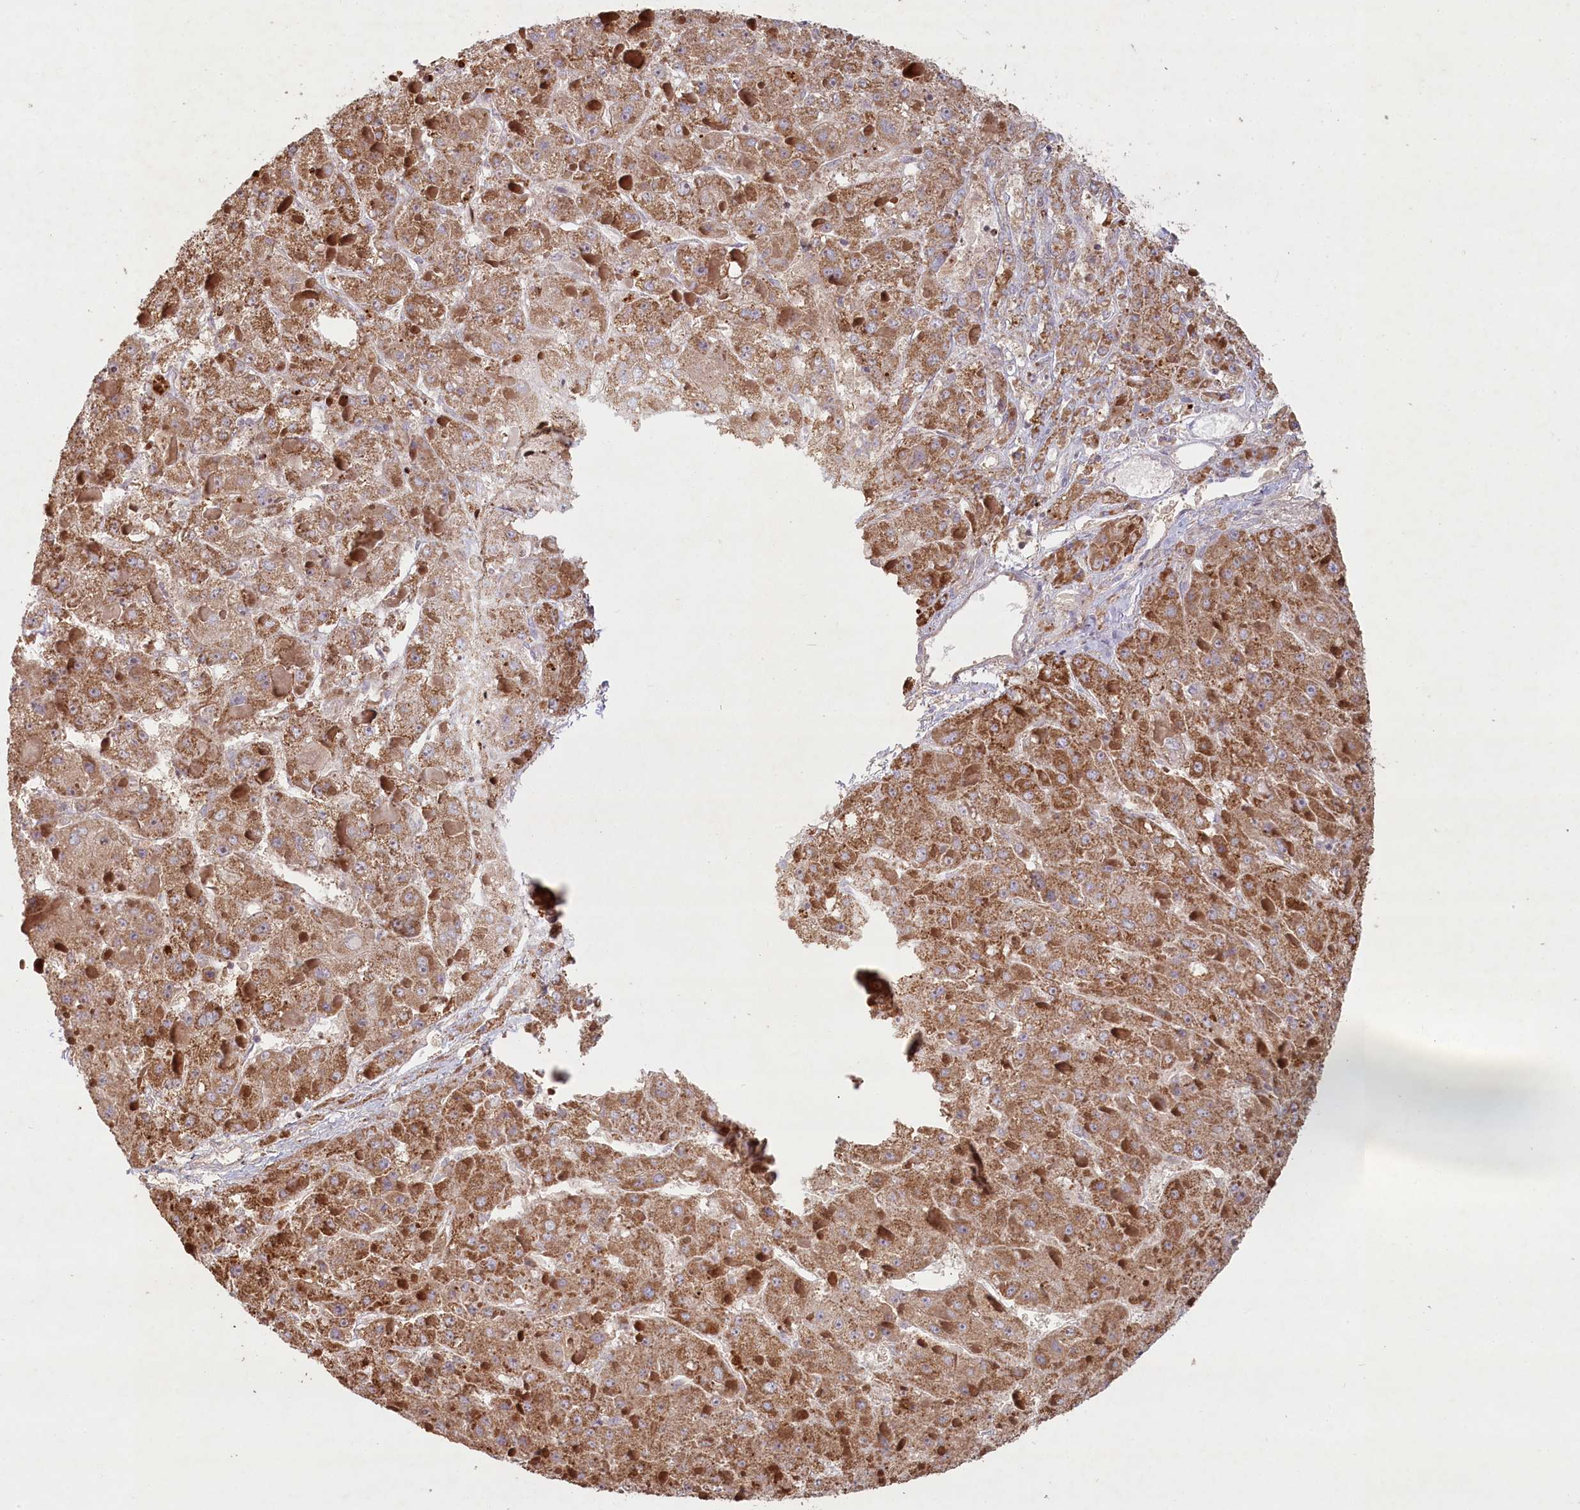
{"staining": {"intensity": "strong", "quantity": ">75%", "location": "cytoplasmic/membranous"}, "tissue": "liver cancer", "cell_type": "Tumor cells", "image_type": "cancer", "snomed": [{"axis": "morphology", "description": "Carcinoma, Hepatocellular, NOS"}, {"axis": "topography", "description": "Liver"}], "caption": "A photomicrograph showing strong cytoplasmic/membranous expression in about >75% of tumor cells in liver cancer, as visualized by brown immunohistochemical staining.", "gene": "HAL", "patient": {"sex": "female", "age": 73}}